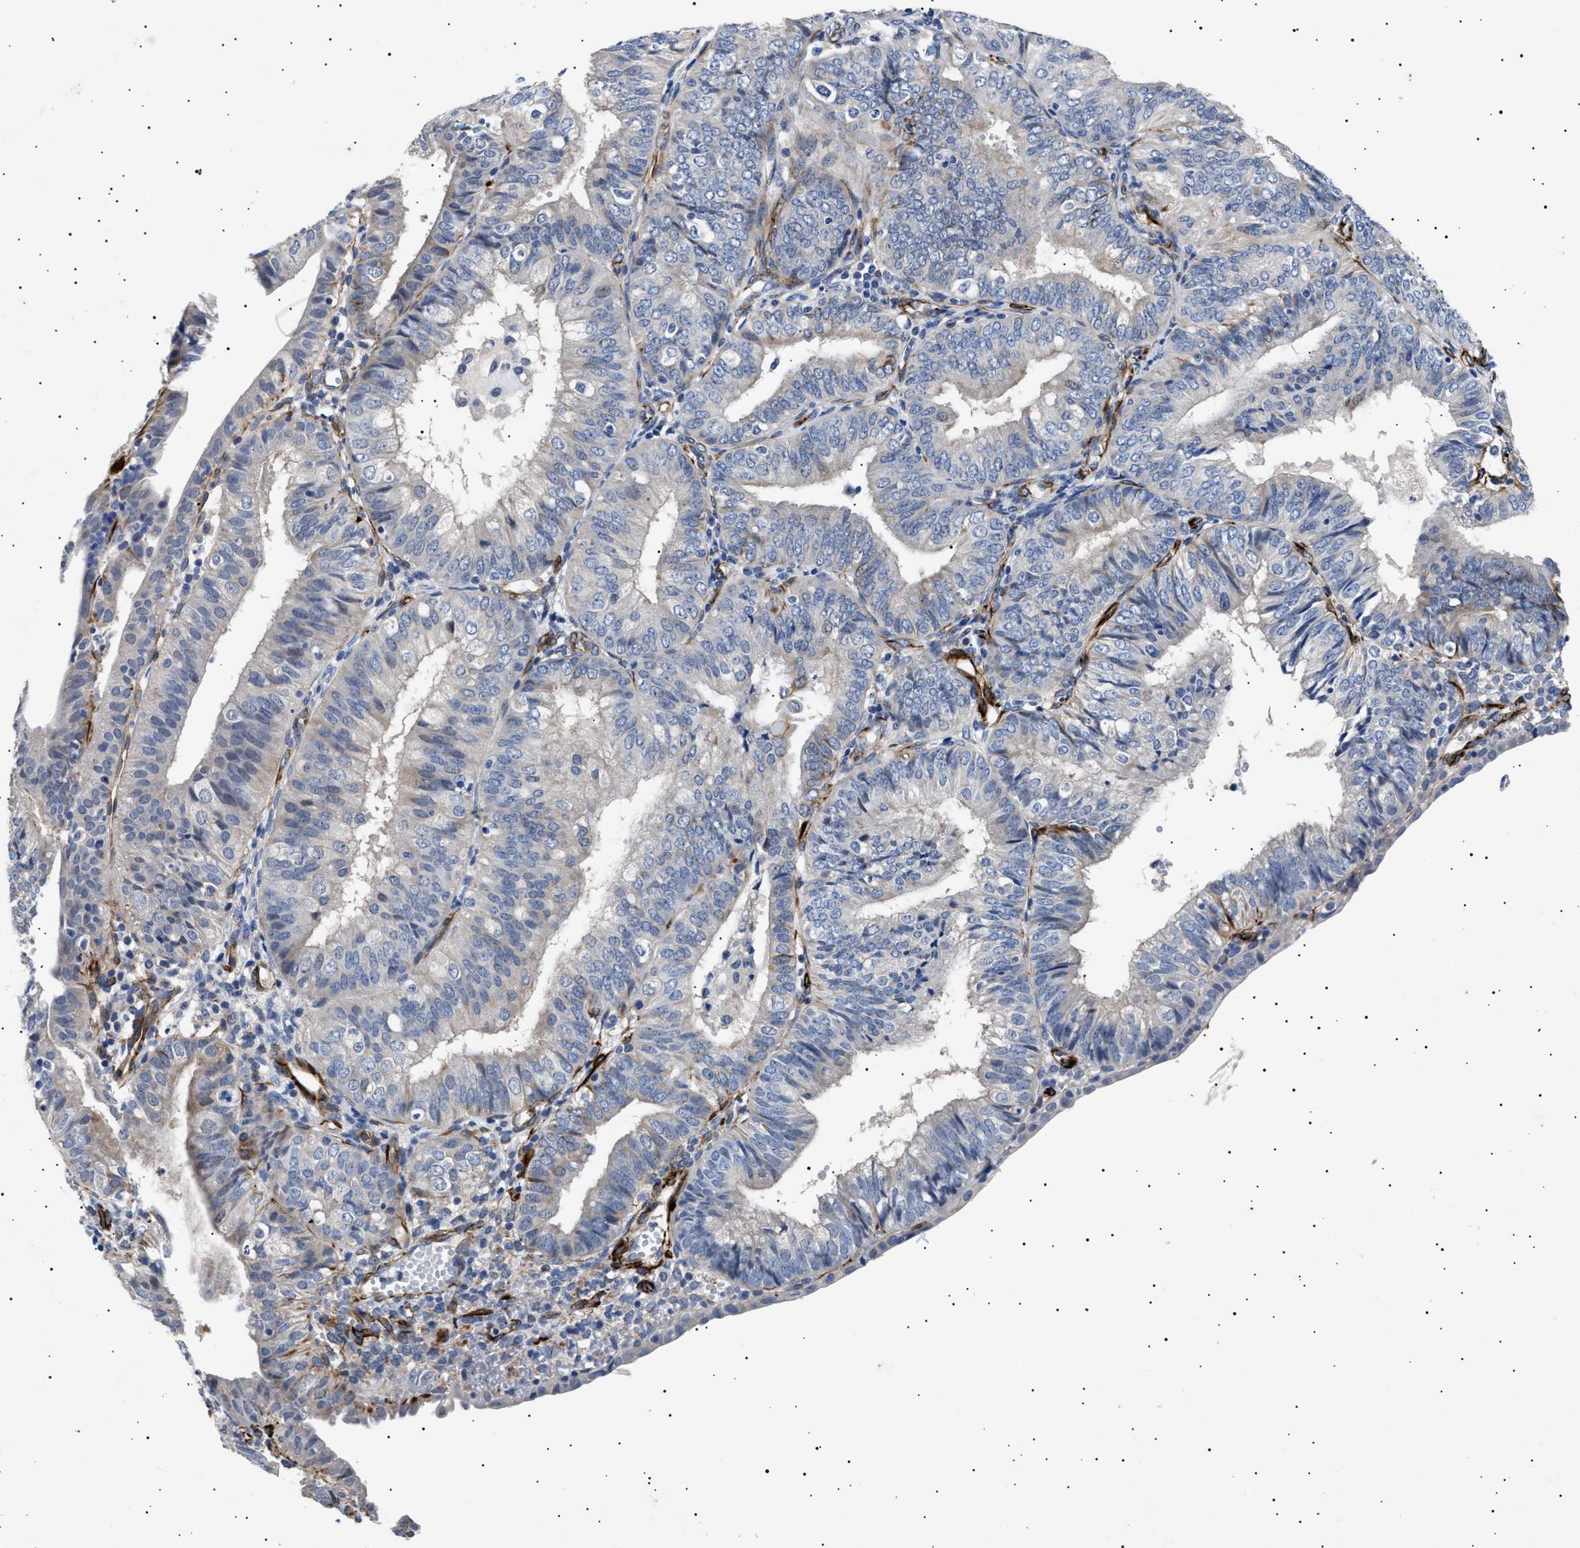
{"staining": {"intensity": "negative", "quantity": "none", "location": "none"}, "tissue": "endometrial cancer", "cell_type": "Tumor cells", "image_type": "cancer", "snomed": [{"axis": "morphology", "description": "Adenocarcinoma, NOS"}, {"axis": "topography", "description": "Endometrium"}], "caption": "The photomicrograph reveals no staining of tumor cells in endometrial cancer (adenocarcinoma).", "gene": "OLFML2A", "patient": {"sex": "female", "age": 58}}